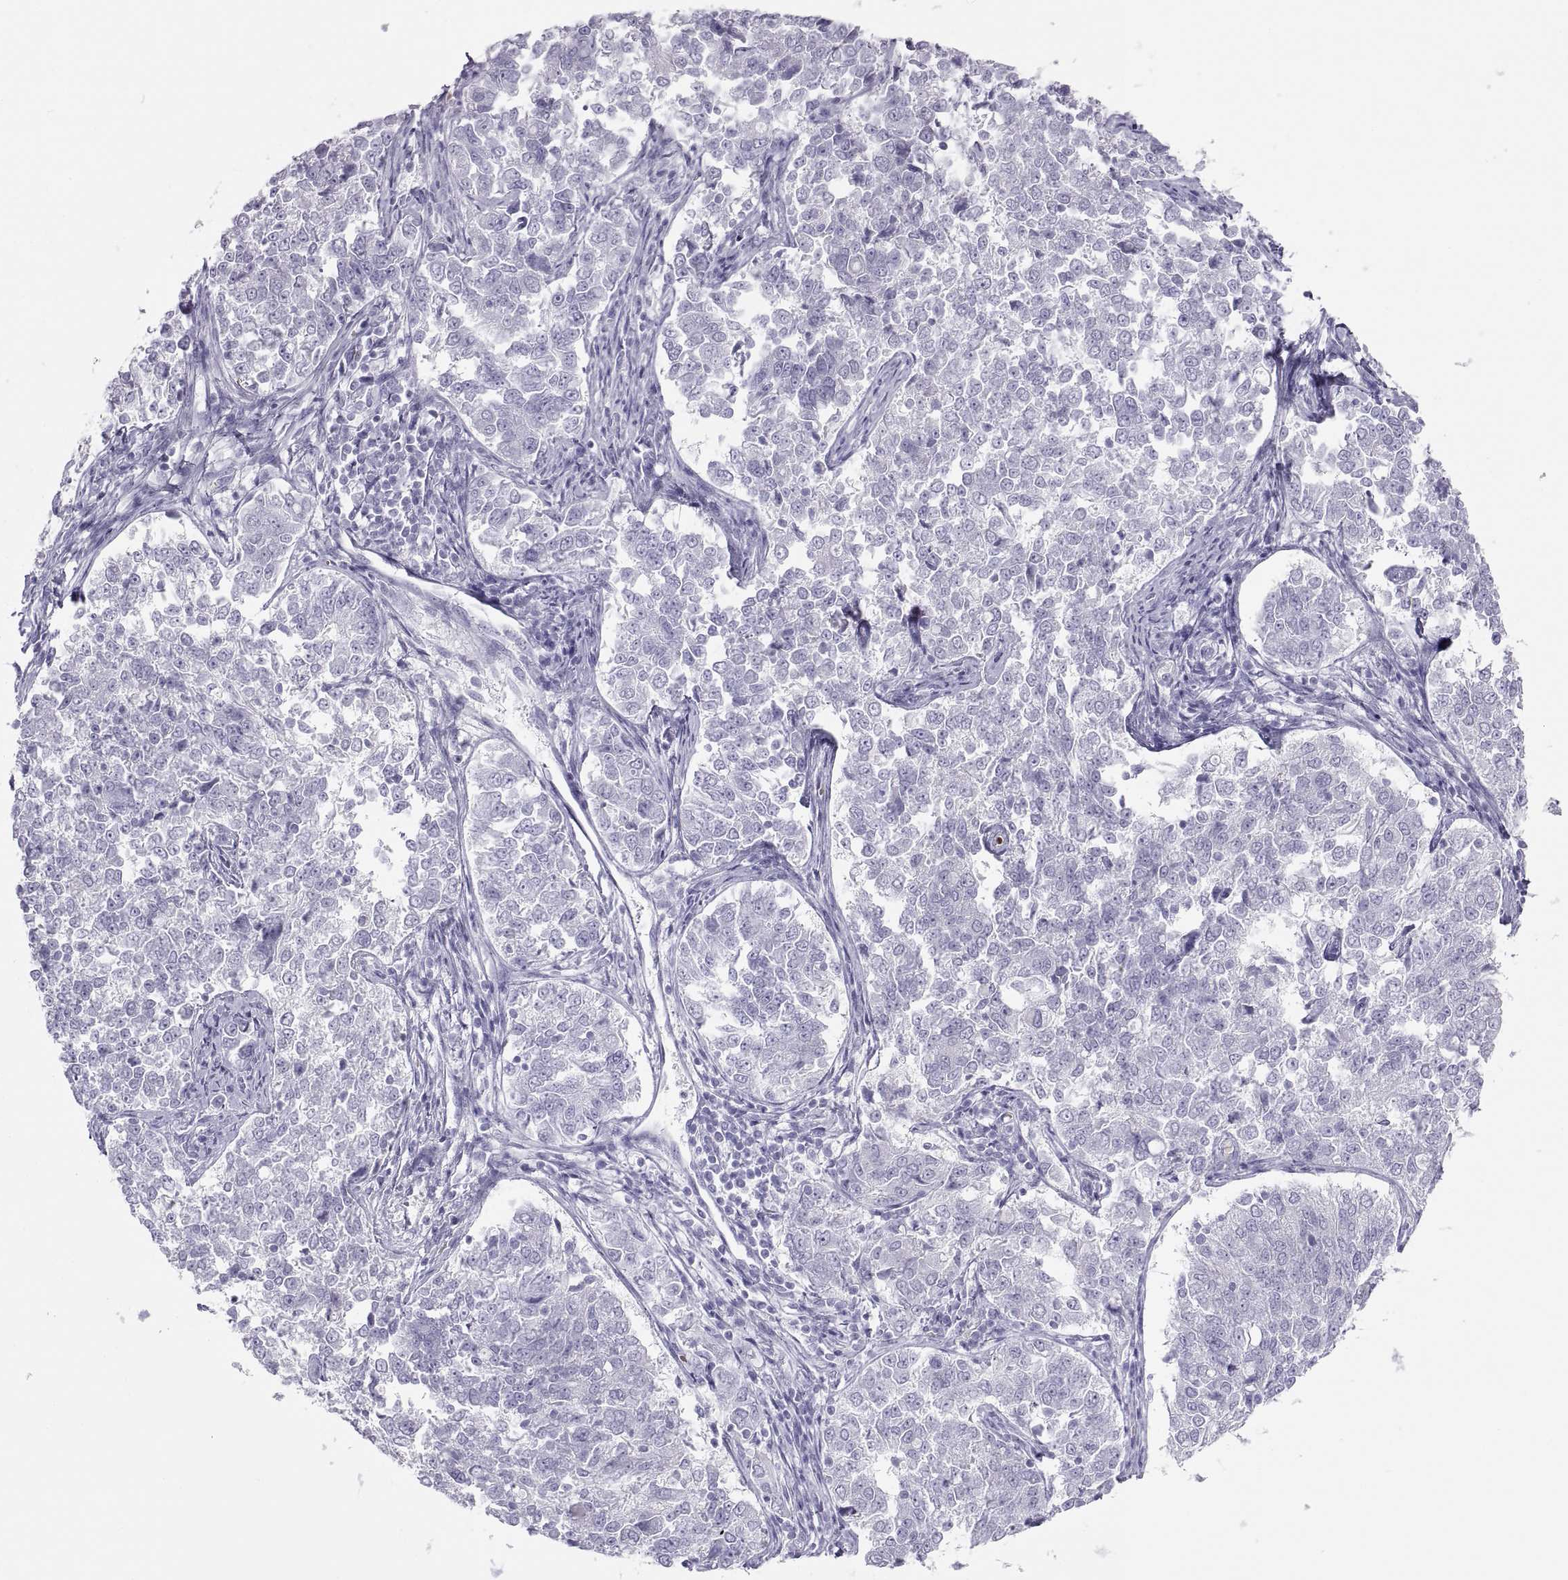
{"staining": {"intensity": "negative", "quantity": "none", "location": "none"}, "tissue": "endometrial cancer", "cell_type": "Tumor cells", "image_type": "cancer", "snomed": [{"axis": "morphology", "description": "Adenocarcinoma, NOS"}, {"axis": "topography", "description": "Endometrium"}], "caption": "Immunohistochemistry of human adenocarcinoma (endometrial) exhibits no positivity in tumor cells.", "gene": "SEMG1", "patient": {"sex": "female", "age": 43}}